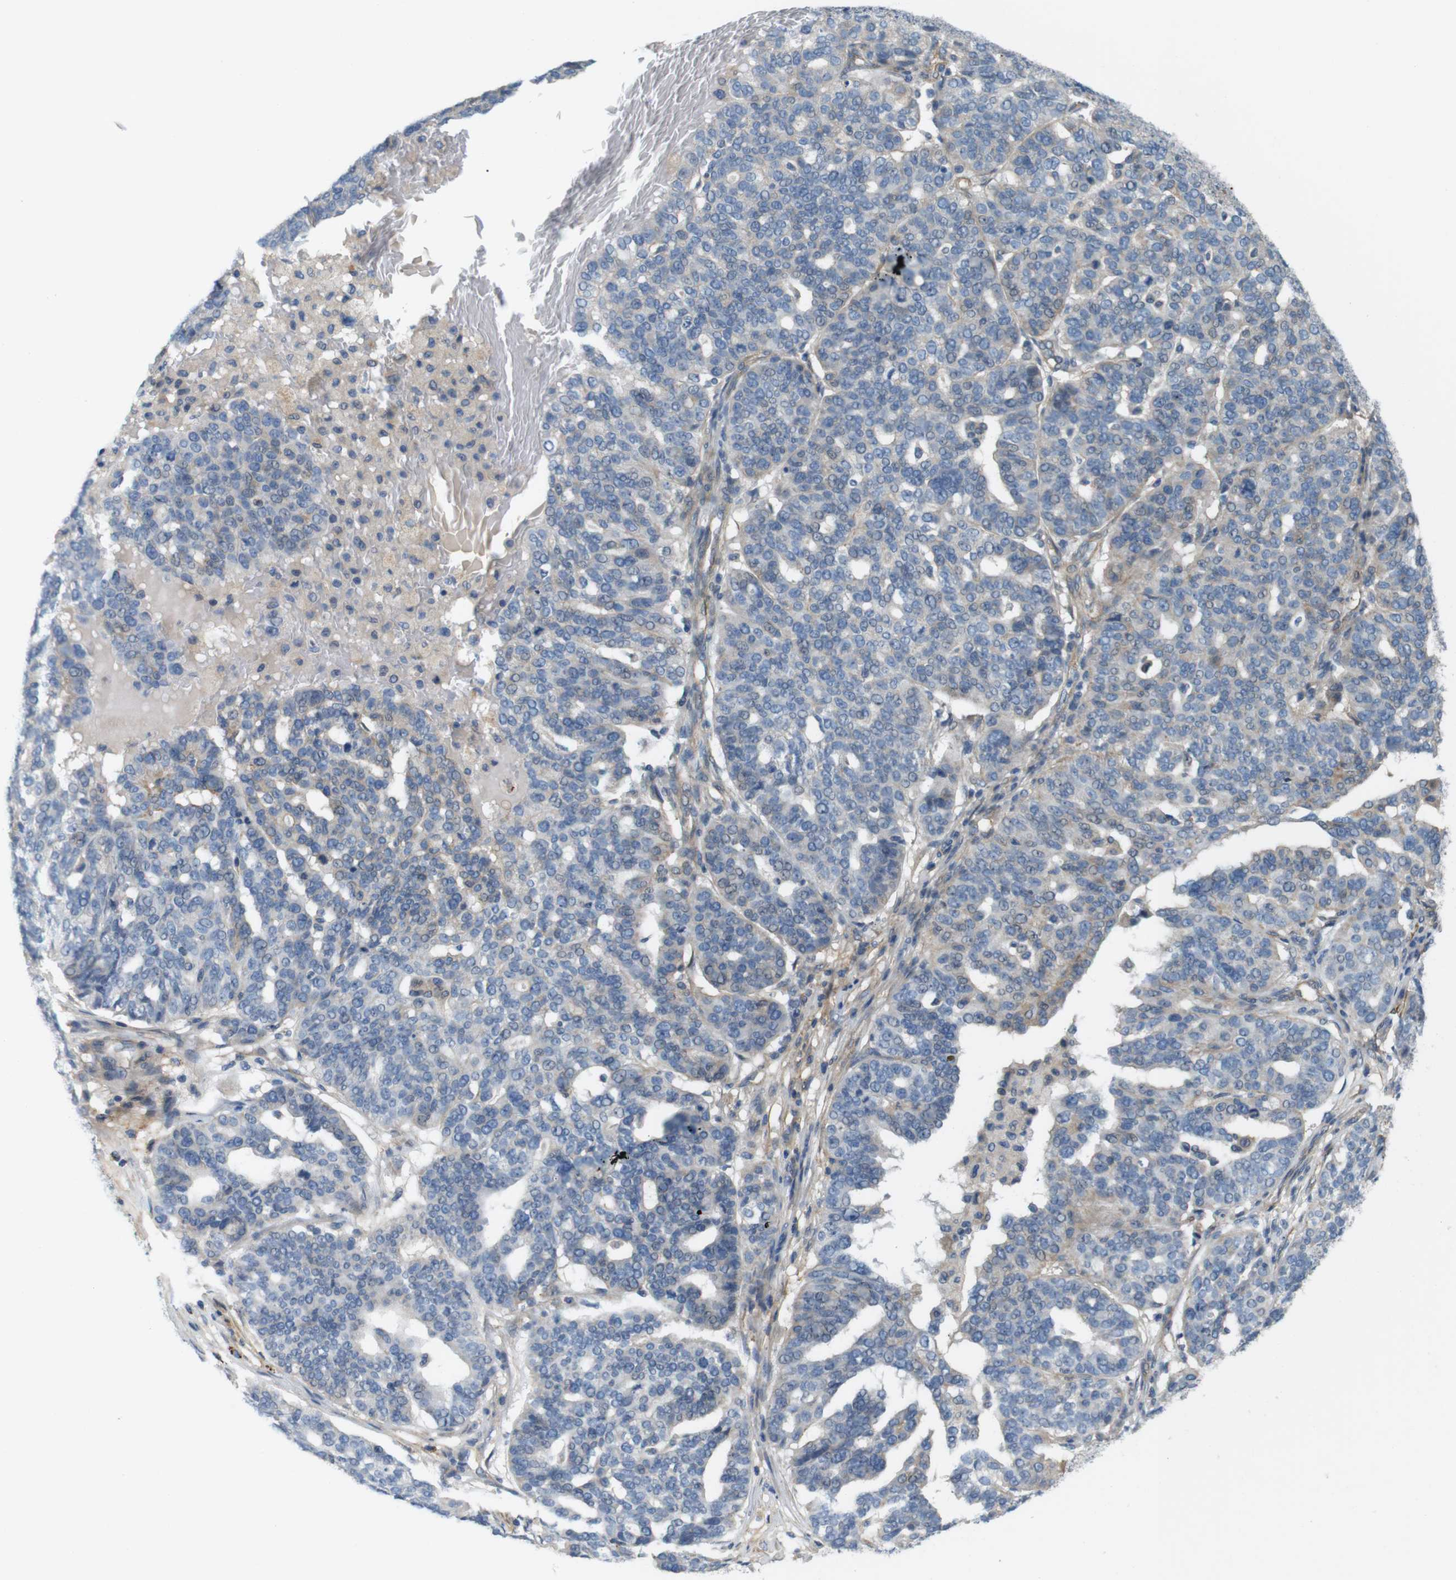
{"staining": {"intensity": "negative", "quantity": "none", "location": "none"}, "tissue": "ovarian cancer", "cell_type": "Tumor cells", "image_type": "cancer", "snomed": [{"axis": "morphology", "description": "Cystadenocarcinoma, serous, NOS"}, {"axis": "topography", "description": "Ovary"}], "caption": "The immunohistochemistry (IHC) micrograph has no significant staining in tumor cells of ovarian cancer tissue. (Stains: DAB (3,3'-diaminobenzidine) immunohistochemistry with hematoxylin counter stain, Microscopy: brightfield microscopy at high magnification).", "gene": "BVES", "patient": {"sex": "female", "age": 59}}